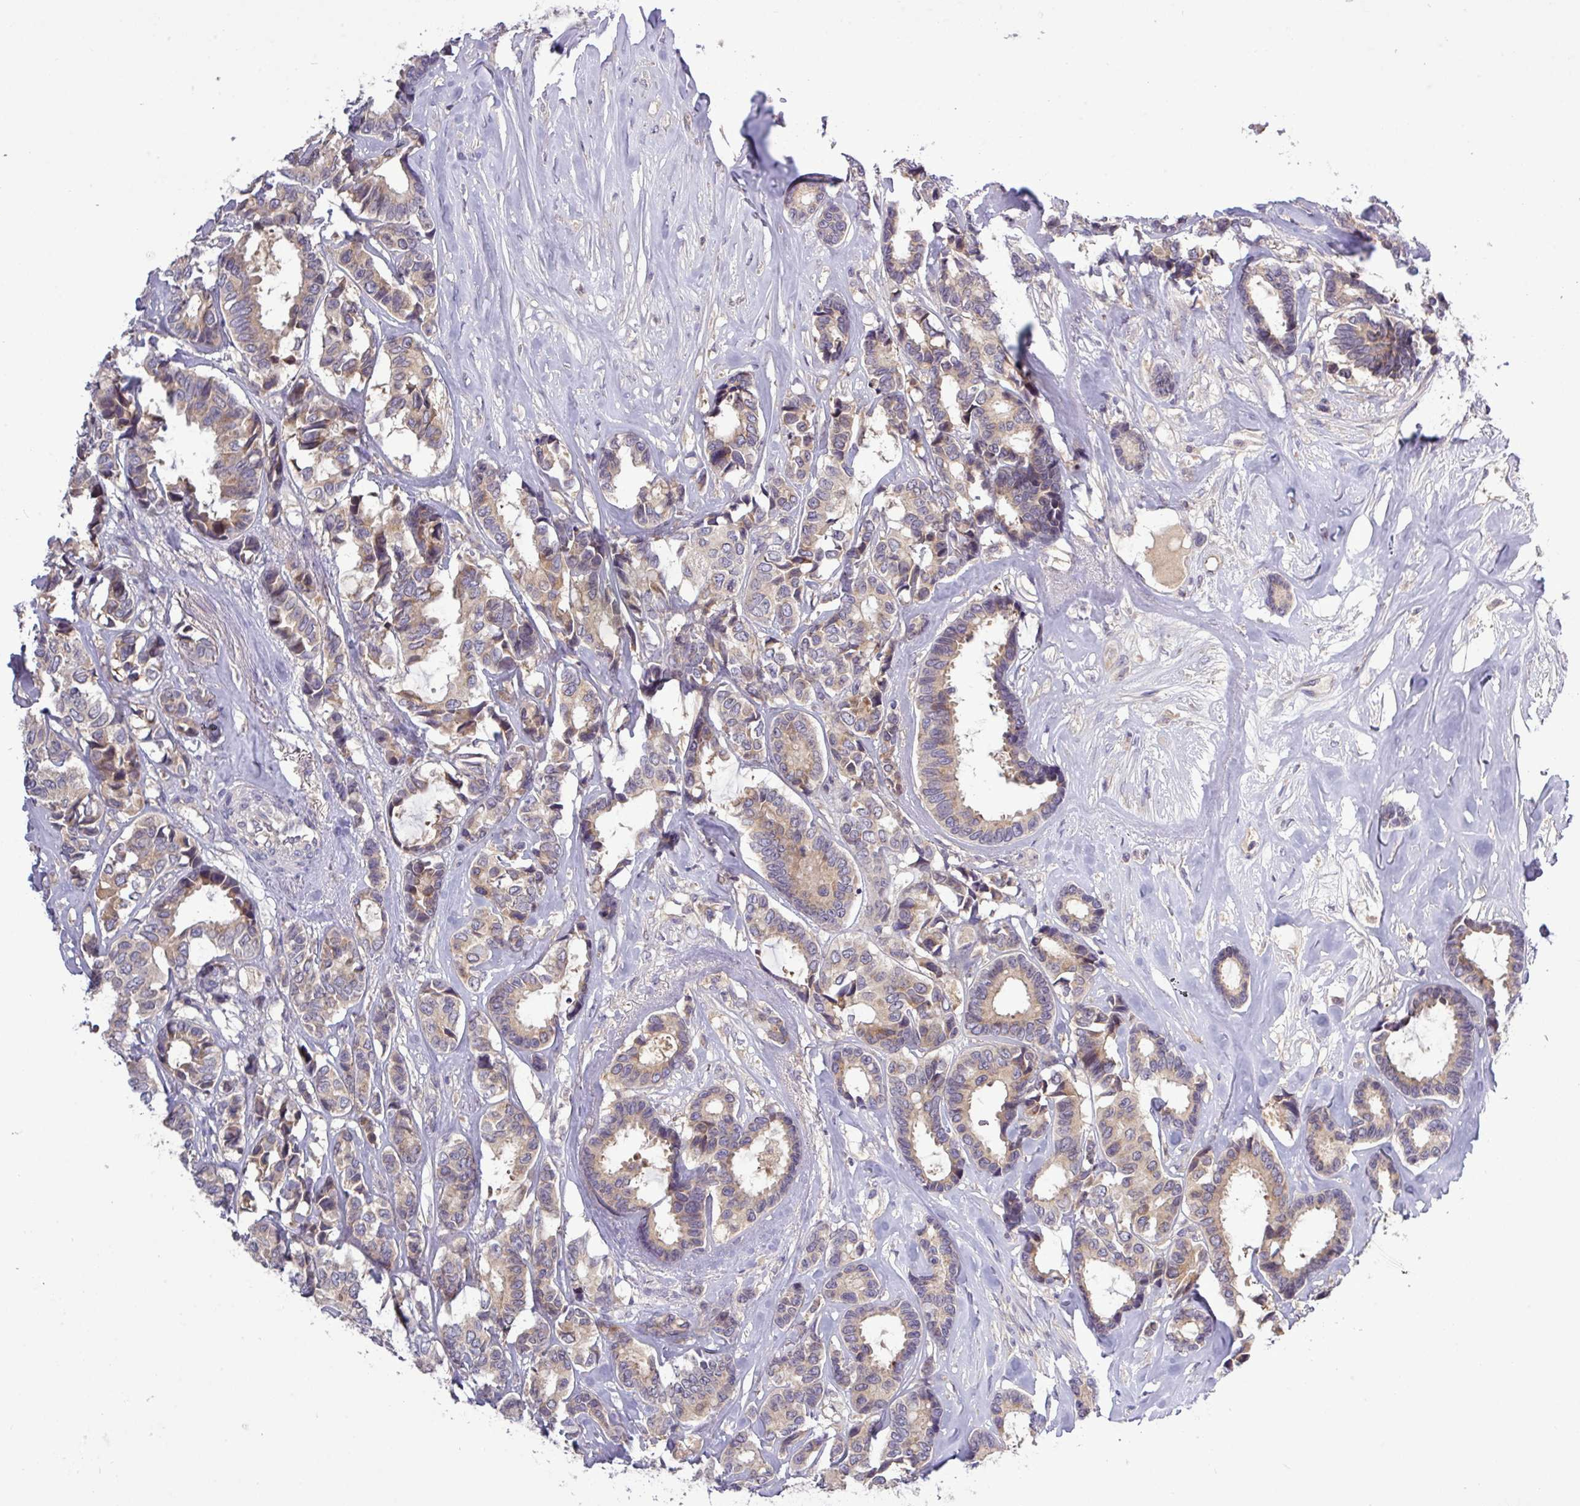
{"staining": {"intensity": "weak", "quantity": ">75%", "location": "cytoplasmic/membranous"}, "tissue": "breast cancer", "cell_type": "Tumor cells", "image_type": "cancer", "snomed": [{"axis": "morphology", "description": "Duct carcinoma"}, {"axis": "topography", "description": "Breast"}], "caption": "Immunohistochemical staining of human breast invasive ductal carcinoma demonstrates low levels of weak cytoplasmic/membranous positivity in approximately >75% of tumor cells.", "gene": "TMEM62", "patient": {"sex": "female", "age": 87}}